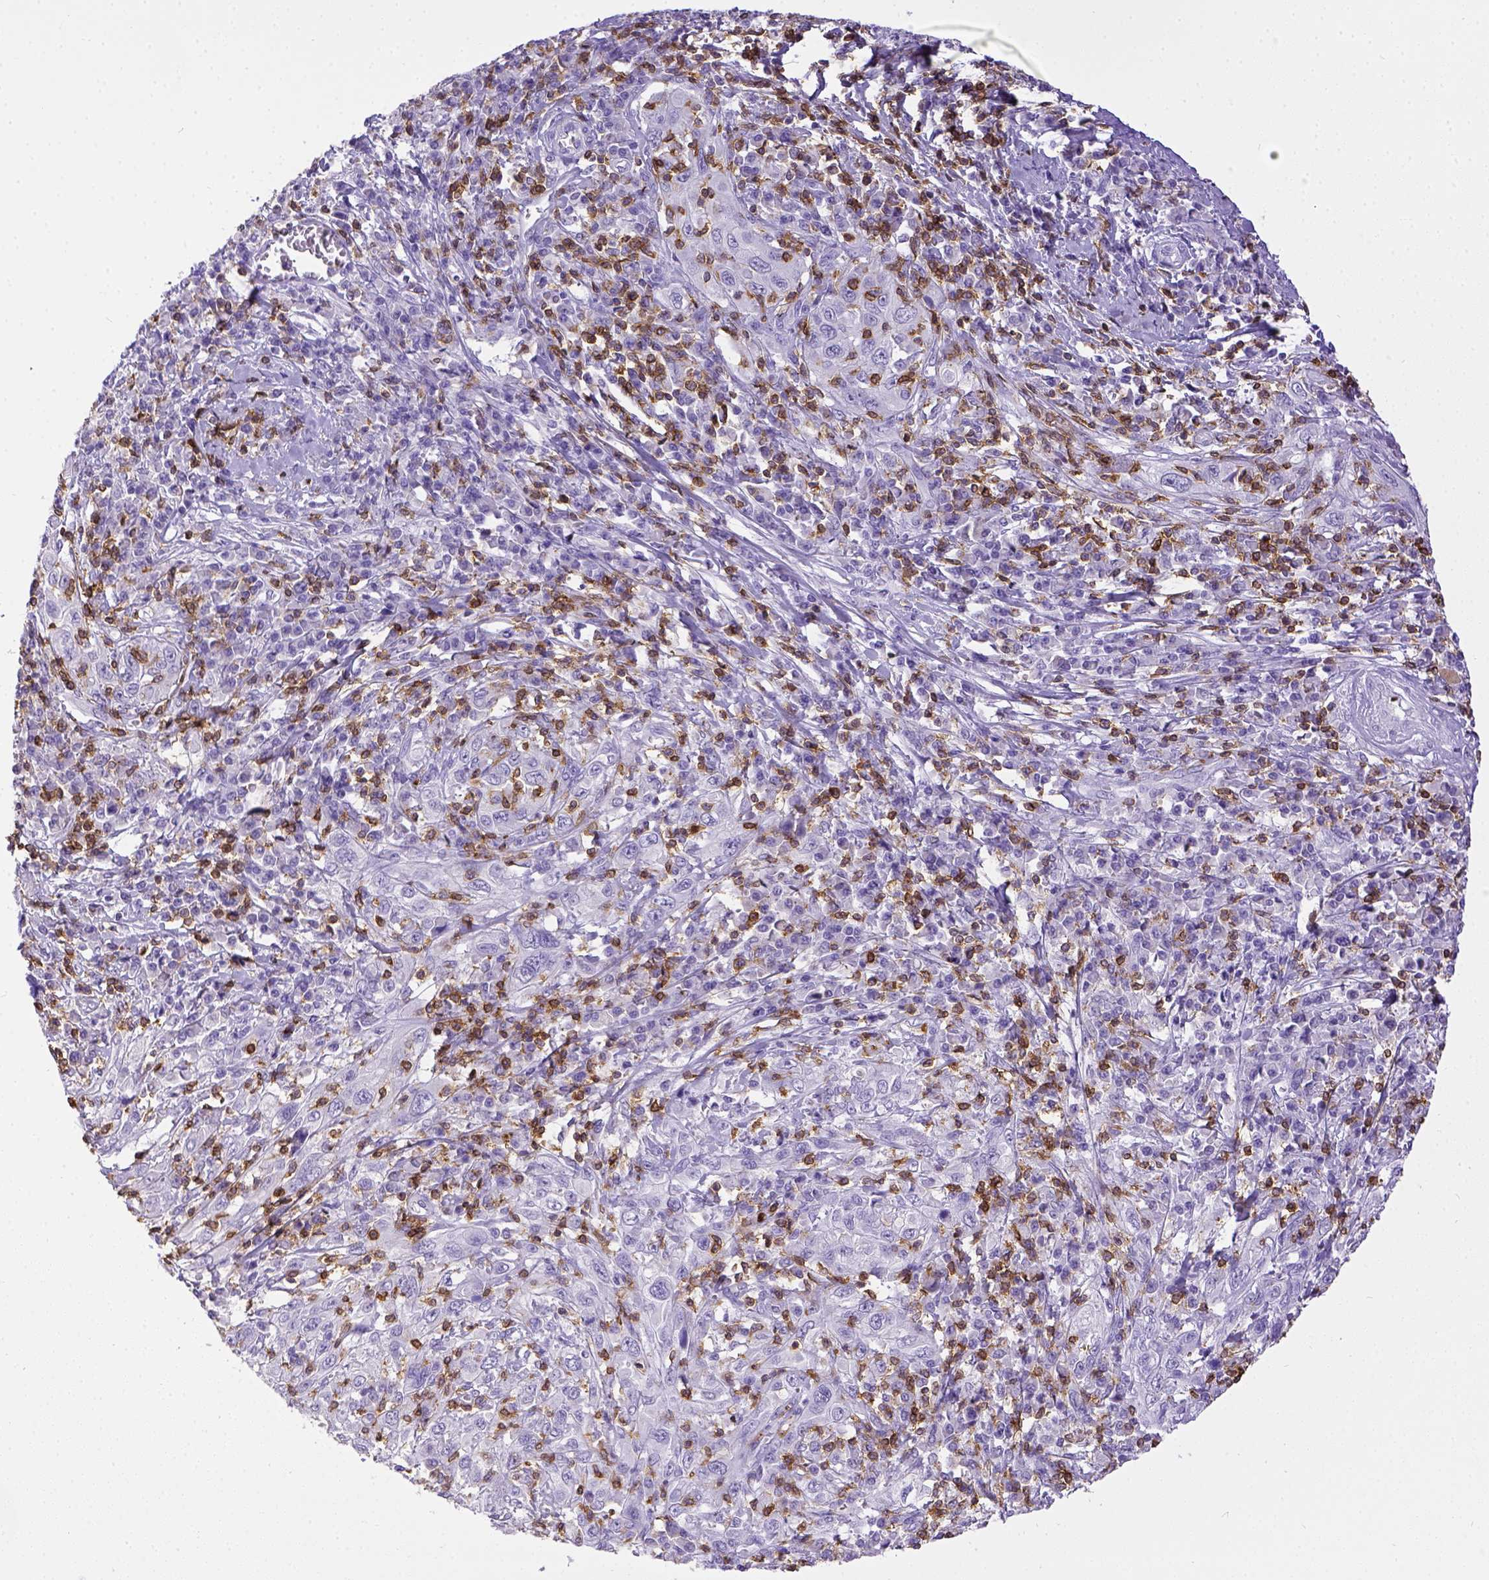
{"staining": {"intensity": "negative", "quantity": "none", "location": "none"}, "tissue": "cervical cancer", "cell_type": "Tumor cells", "image_type": "cancer", "snomed": [{"axis": "morphology", "description": "Squamous cell carcinoma, NOS"}, {"axis": "topography", "description": "Cervix"}], "caption": "This is a micrograph of IHC staining of cervical cancer, which shows no staining in tumor cells.", "gene": "CD3E", "patient": {"sex": "female", "age": 46}}